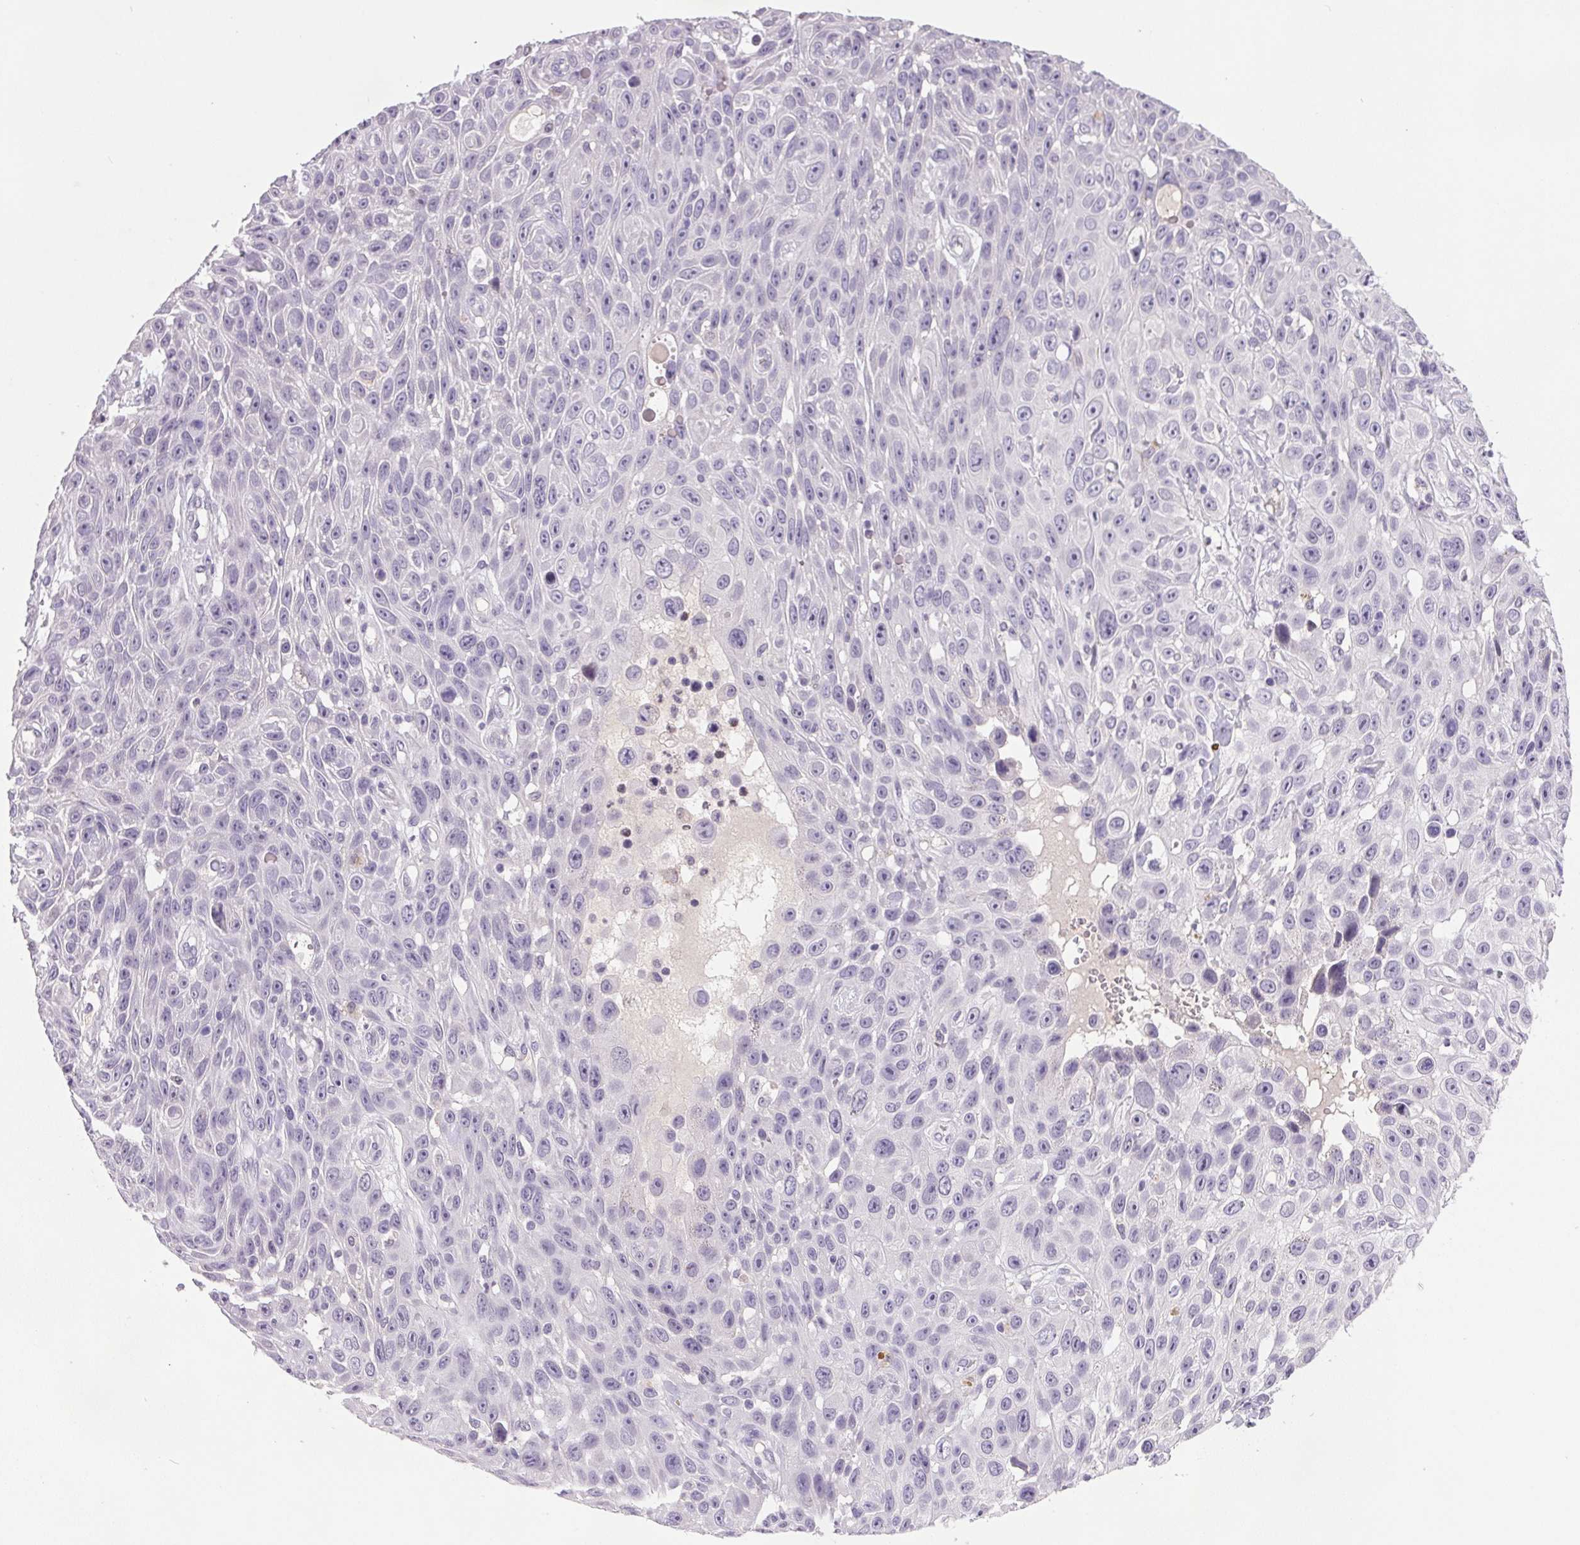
{"staining": {"intensity": "negative", "quantity": "none", "location": "none"}, "tissue": "skin cancer", "cell_type": "Tumor cells", "image_type": "cancer", "snomed": [{"axis": "morphology", "description": "Squamous cell carcinoma, NOS"}, {"axis": "topography", "description": "Skin"}], "caption": "An image of human skin cancer (squamous cell carcinoma) is negative for staining in tumor cells. (IHC, brightfield microscopy, high magnification).", "gene": "TRDN", "patient": {"sex": "male", "age": 82}}